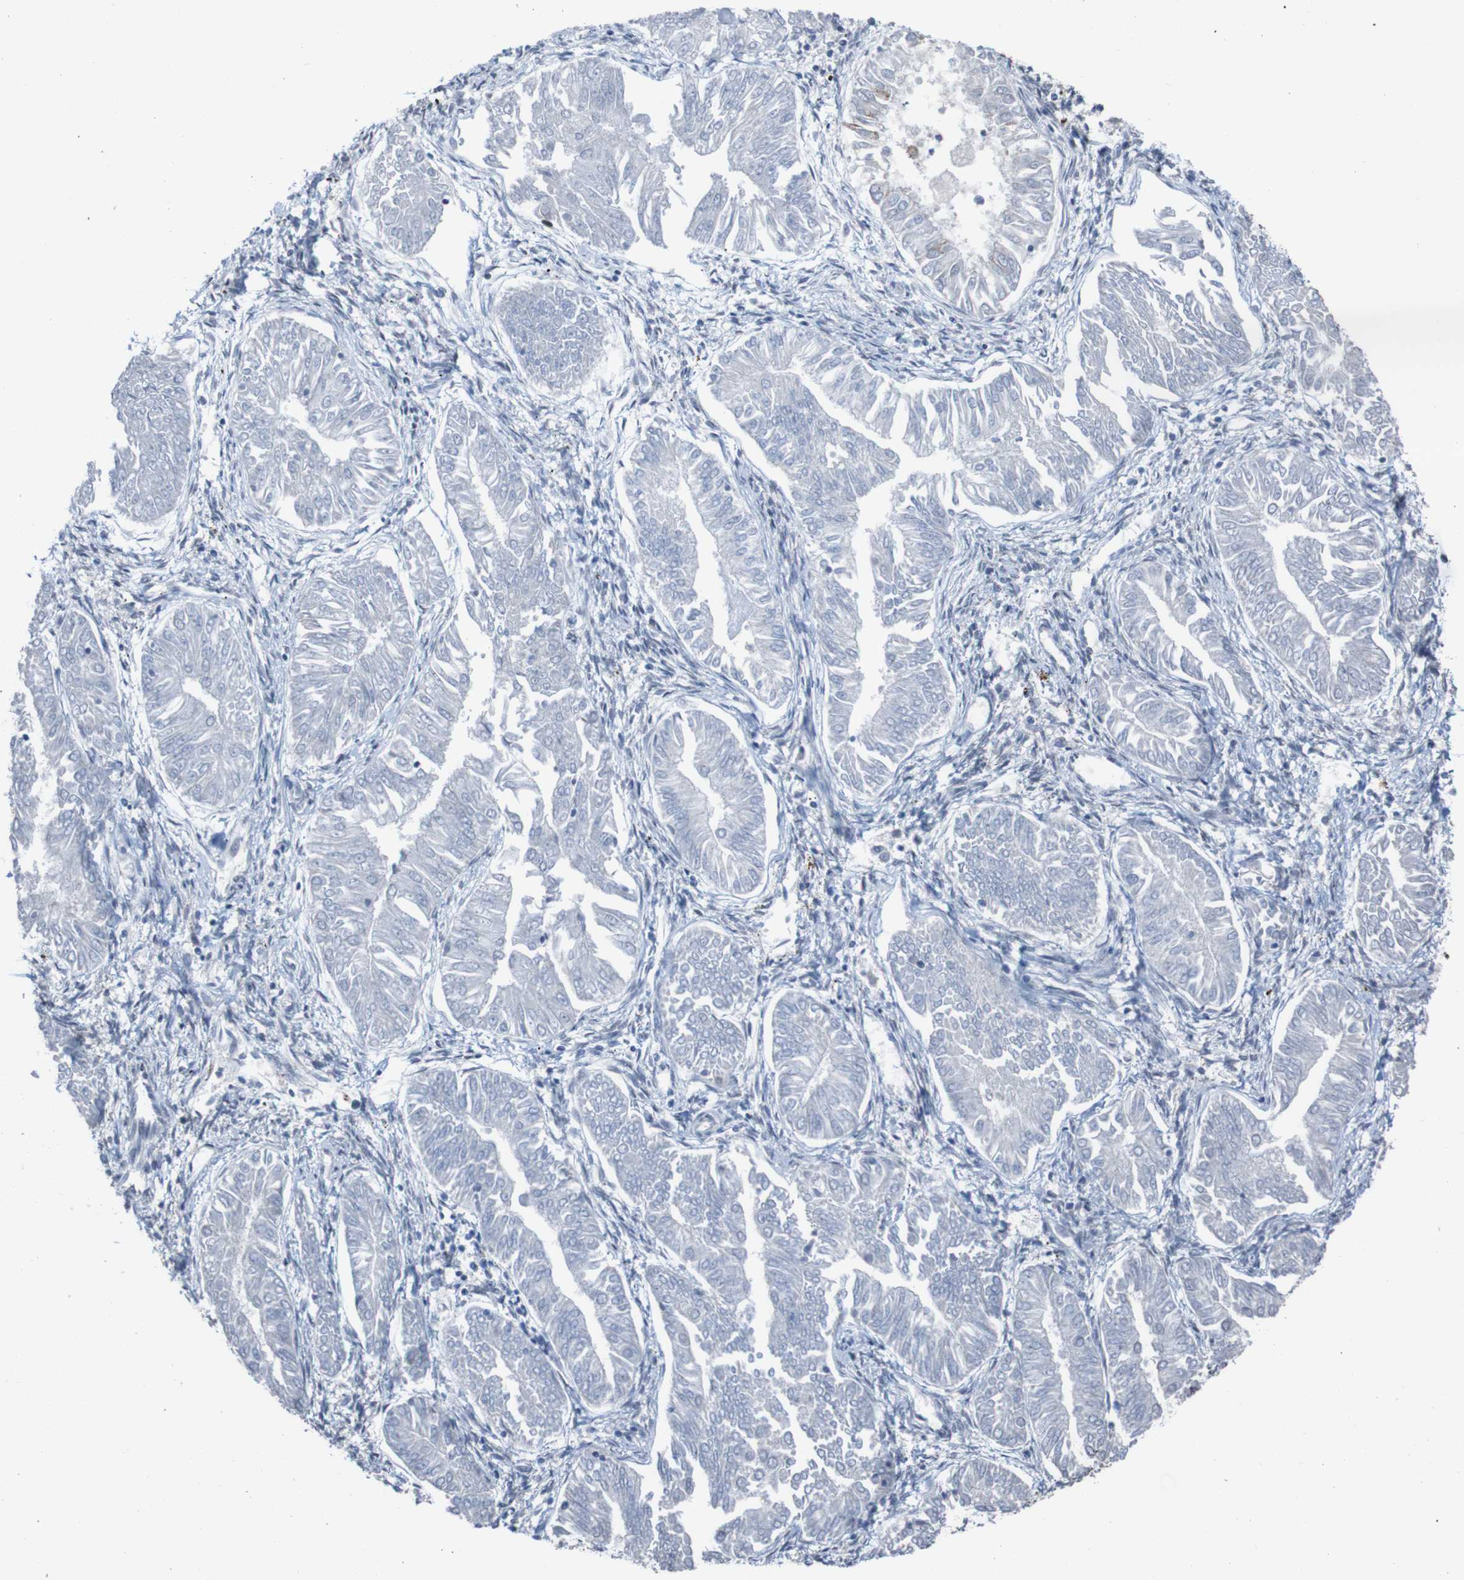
{"staining": {"intensity": "negative", "quantity": "none", "location": "none"}, "tissue": "endometrial cancer", "cell_type": "Tumor cells", "image_type": "cancer", "snomed": [{"axis": "morphology", "description": "Adenocarcinoma, NOS"}, {"axis": "topography", "description": "Endometrium"}], "caption": "Immunohistochemistry (IHC) micrograph of neoplastic tissue: human adenocarcinoma (endometrial) stained with DAB (3,3'-diaminobenzidine) shows no significant protein staining in tumor cells.", "gene": "PHF2", "patient": {"sex": "female", "age": 53}}